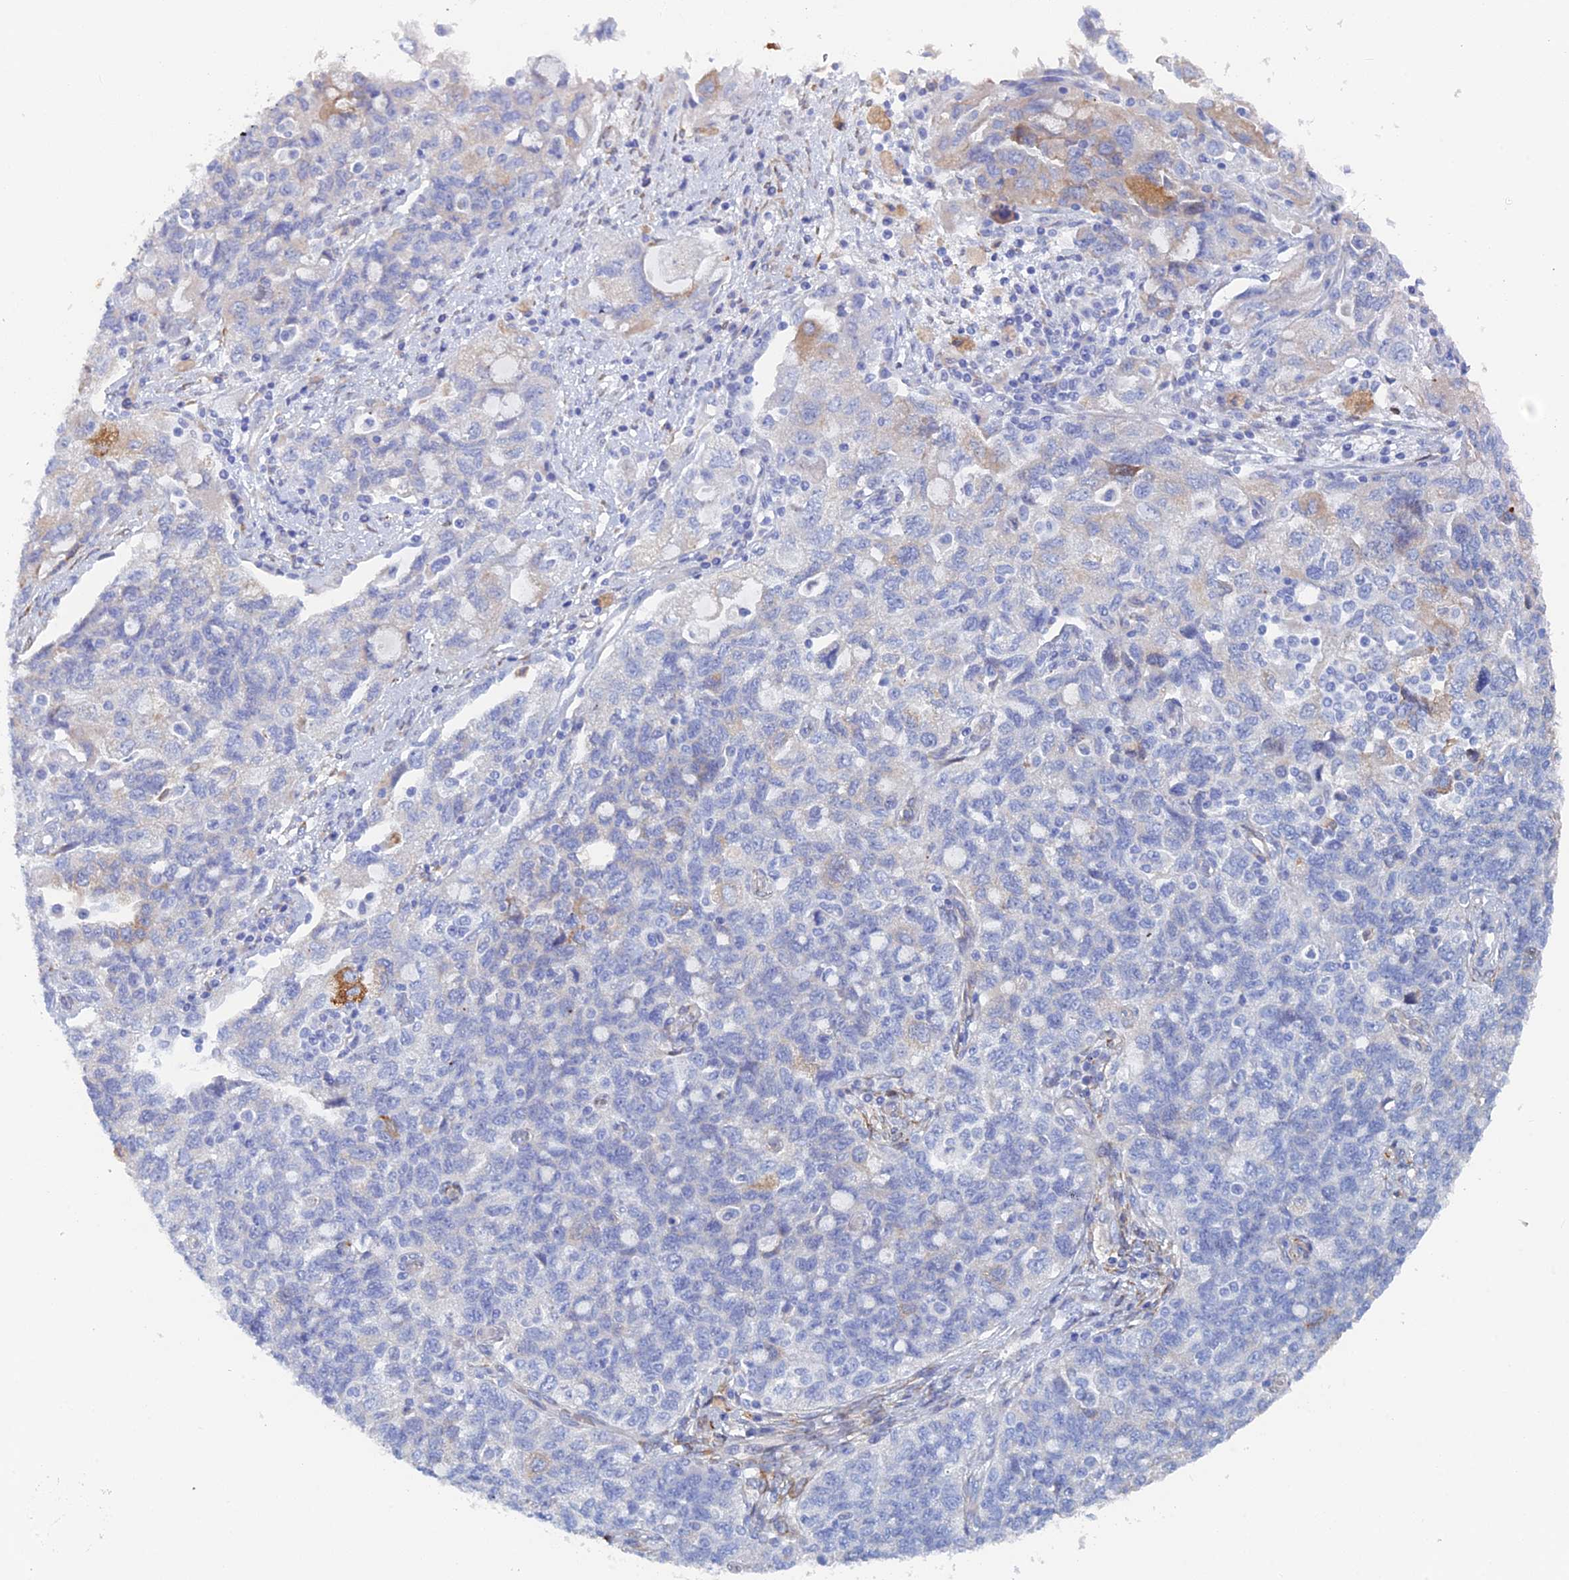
{"staining": {"intensity": "negative", "quantity": "none", "location": "none"}, "tissue": "ovarian cancer", "cell_type": "Tumor cells", "image_type": "cancer", "snomed": [{"axis": "morphology", "description": "Carcinoma, NOS"}, {"axis": "morphology", "description": "Cystadenocarcinoma, serous, NOS"}, {"axis": "topography", "description": "Ovary"}], "caption": "An immunohistochemistry (IHC) image of ovarian cancer (serous cystadenocarcinoma) is shown. There is no staining in tumor cells of ovarian cancer (serous cystadenocarcinoma).", "gene": "COG7", "patient": {"sex": "female", "age": 69}}